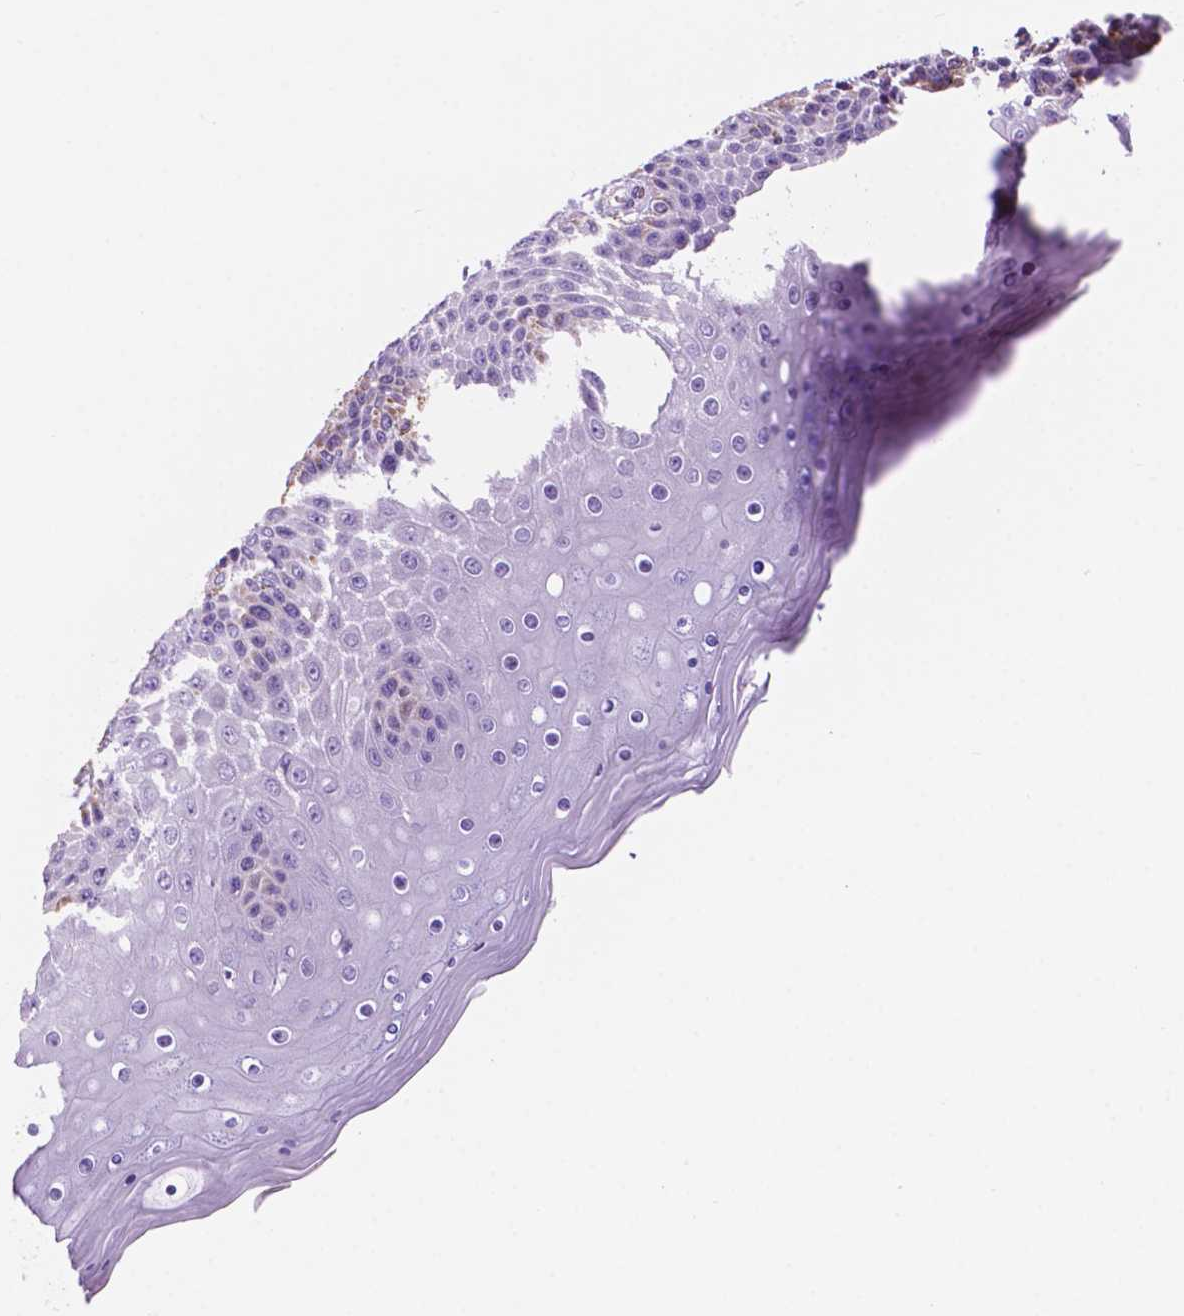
{"staining": {"intensity": "negative", "quantity": "none", "location": "none"}, "tissue": "skin", "cell_type": "Epidermal cells", "image_type": "normal", "snomed": [{"axis": "morphology", "description": "Normal tissue, NOS"}, {"axis": "topography", "description": "Anal"}], "caption": "Protein analysis of unremarkable skin shows no significant staining in epidermal cells.", "gene": "TRPV5", "patient": {"sex": "female", "age": 46}}